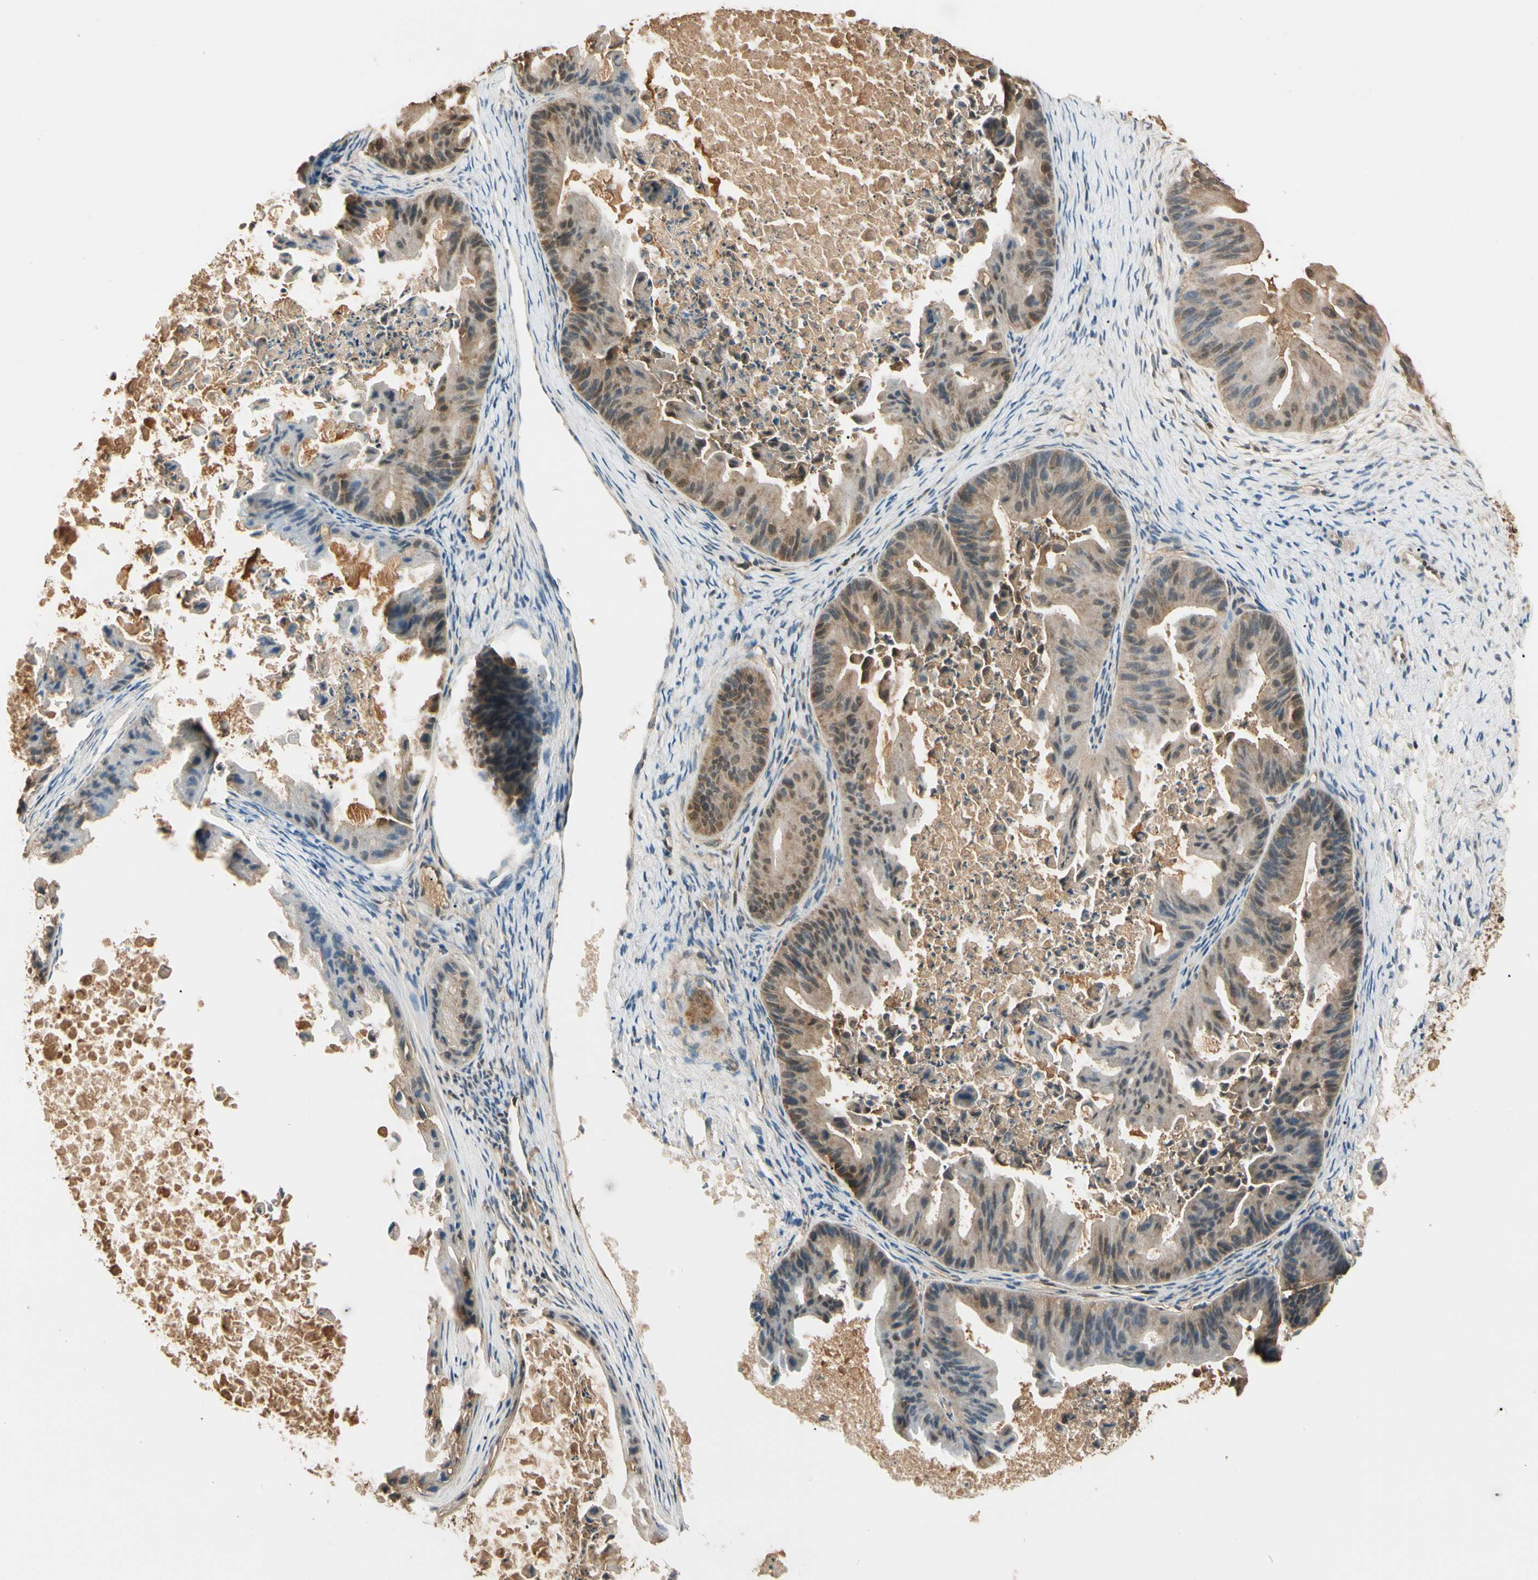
{"staining": {"intensity": "weak", "quantity": "25%-75%", "location": "cytoplasmic/membranous"}, "tissue": "ovarian cancer", "cell_type": "Tumor cells", "image_type": "cancer", "snomed": [{"axis": "morphology", "description": "Cystadenocarcinoma, mucinous, NOS"}, {"axis": "topography", "description": "Ovary"}], "caption": "Immunohistochemical staining of human ovarian cancer exhibits low levels of weak cytoplasmic/membranous protein positivity in about 25%-75% of tumor cells. (DAB IHC with brightfield microscopy, high magnification).", "gene": "PNCK", "patient": {"sex": "female", "age": 37}}